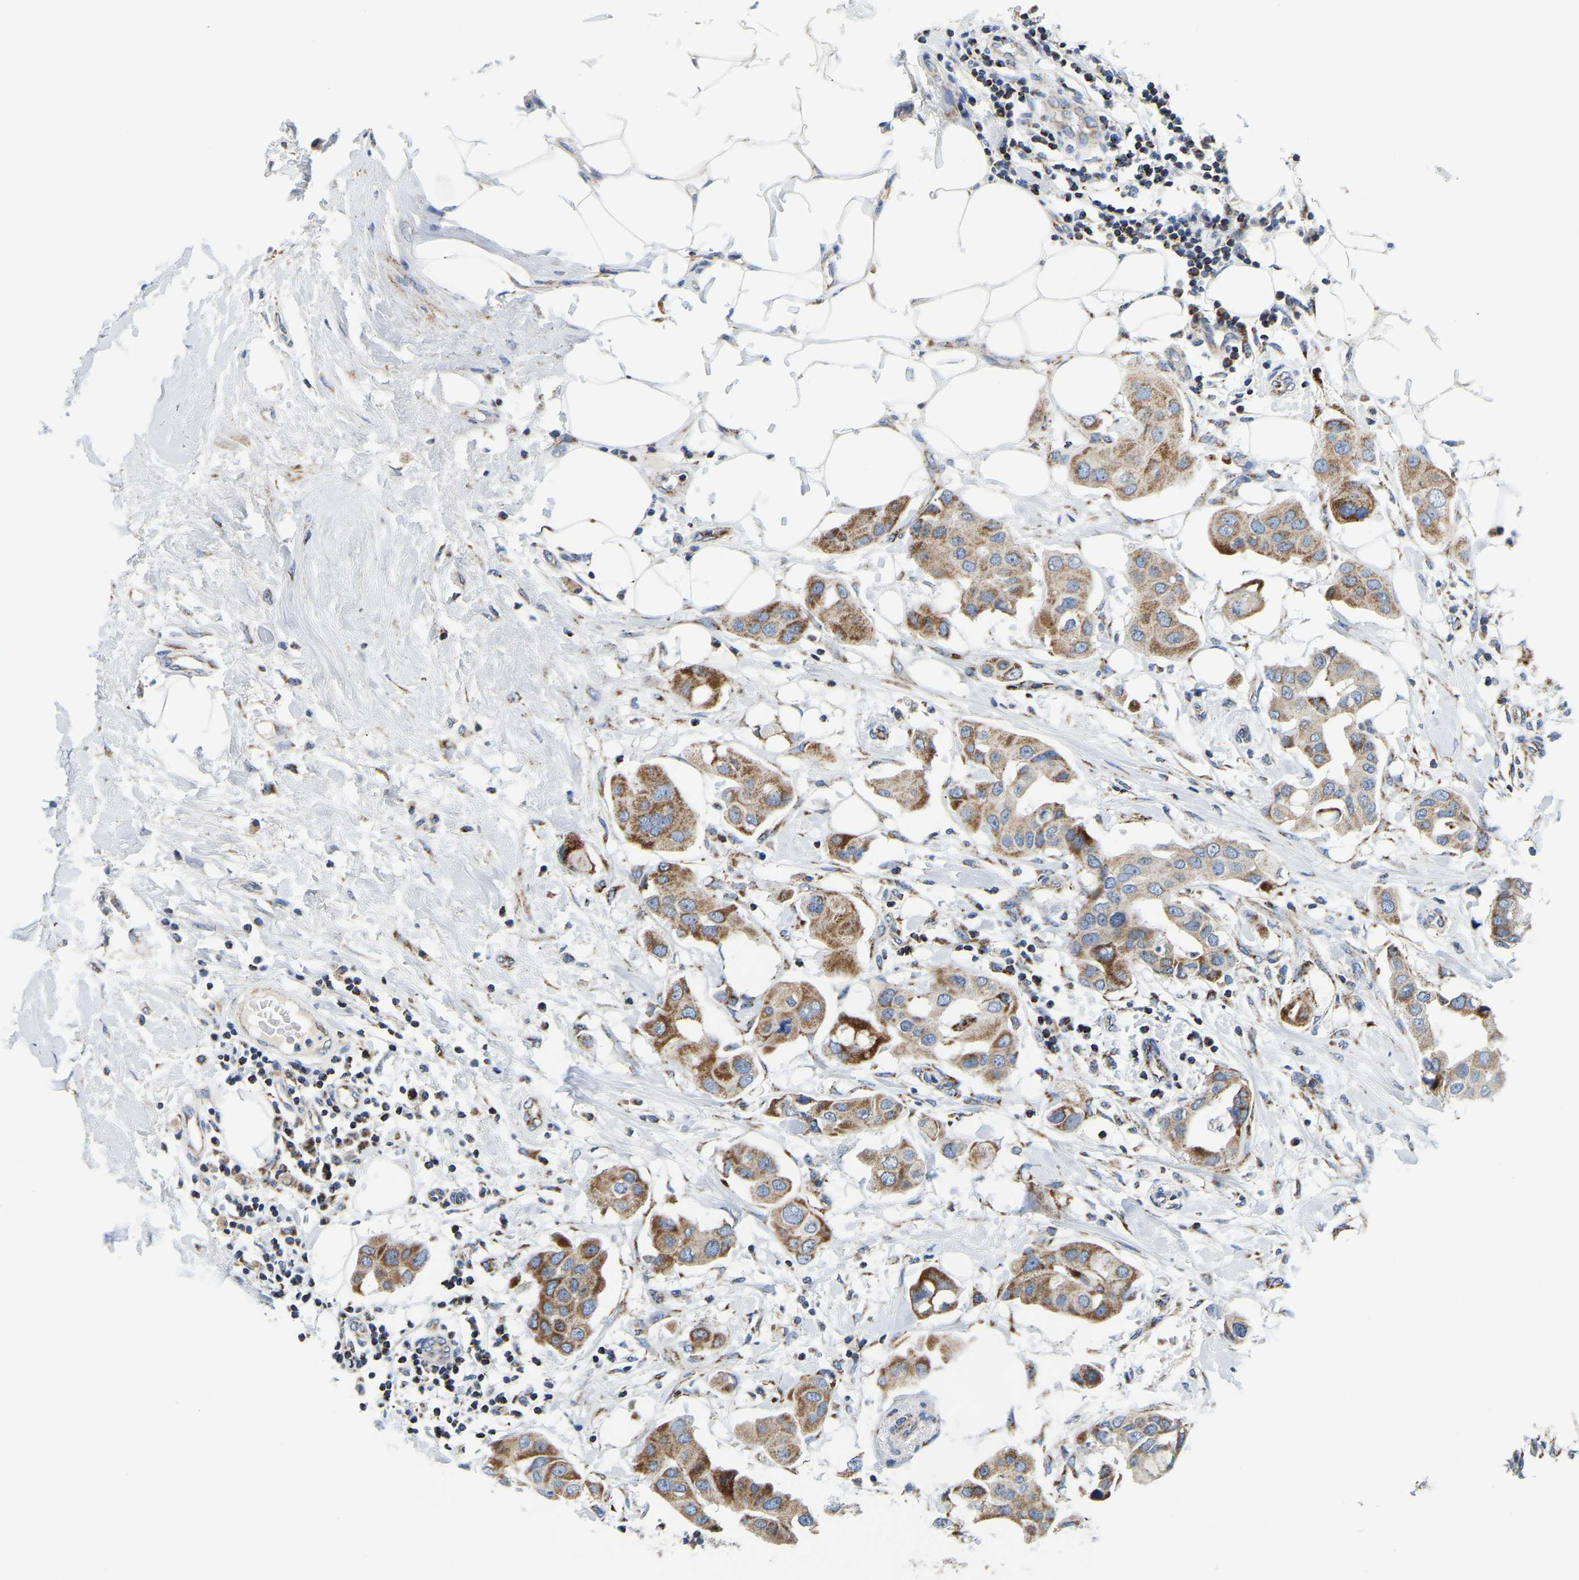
{"staining": {"intensity": "moderate", "quantity": ">75%", "location": "cytoplasmic/membranous"}, "tissue": "breast cancer", "cell_type": "Tumor cells", "image_type": "cancer", "snomed": [{"axis": "morphology", "description": "Duct carcinoma"}, {"axis": "topography", "description": "Breast"}], "caption": "Tumor cells demonstrate medium levels of moderate cytoplasmic/membranous staining in about >75% of cells in breast cancer (invasive ductal carcinoma).", "gene": "SFXN1", "patient": {"sex": "female", "age": 40}}